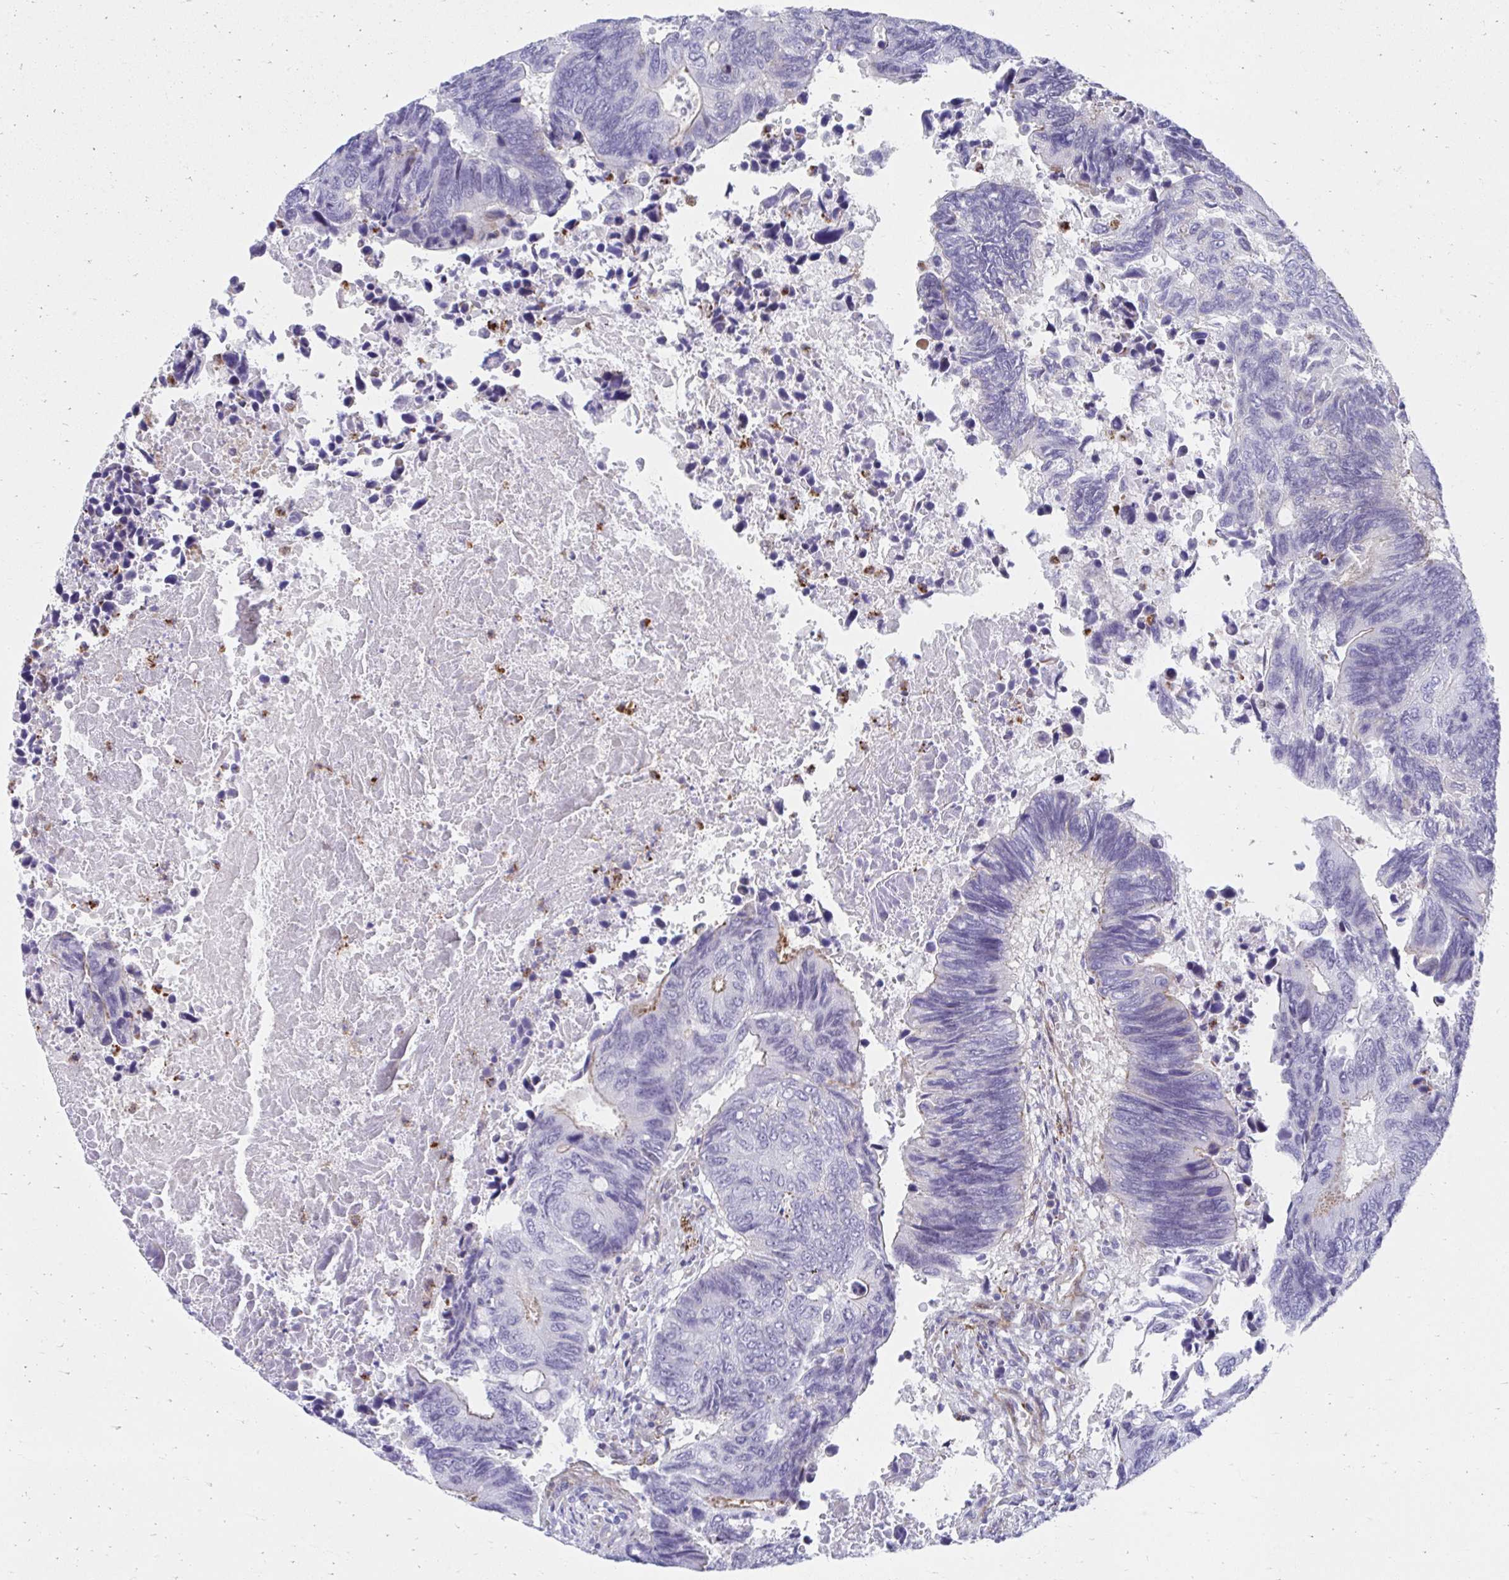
{"staining": {"intensity": "weak", "quantity": "<25%", "location": "cytoplasmic/membranous"}, "tissue": "colorectal cancer", "cell_type": "Tumor cells", "image_type": "cancer", "snomed": [{"axis": "morphology", "description": "Adenocarcinoma, NOS"}, {"axis": "topography", "description": "Colon"}], "caption": "A photomicrograph of human colorectal cancer (adenocarcinoma) is negative for staining in tumor cells. (IHC, brightfield microscopy, high magnification).", "gene": "CSTB", "patient": {"sex": "male", "age": 87}}